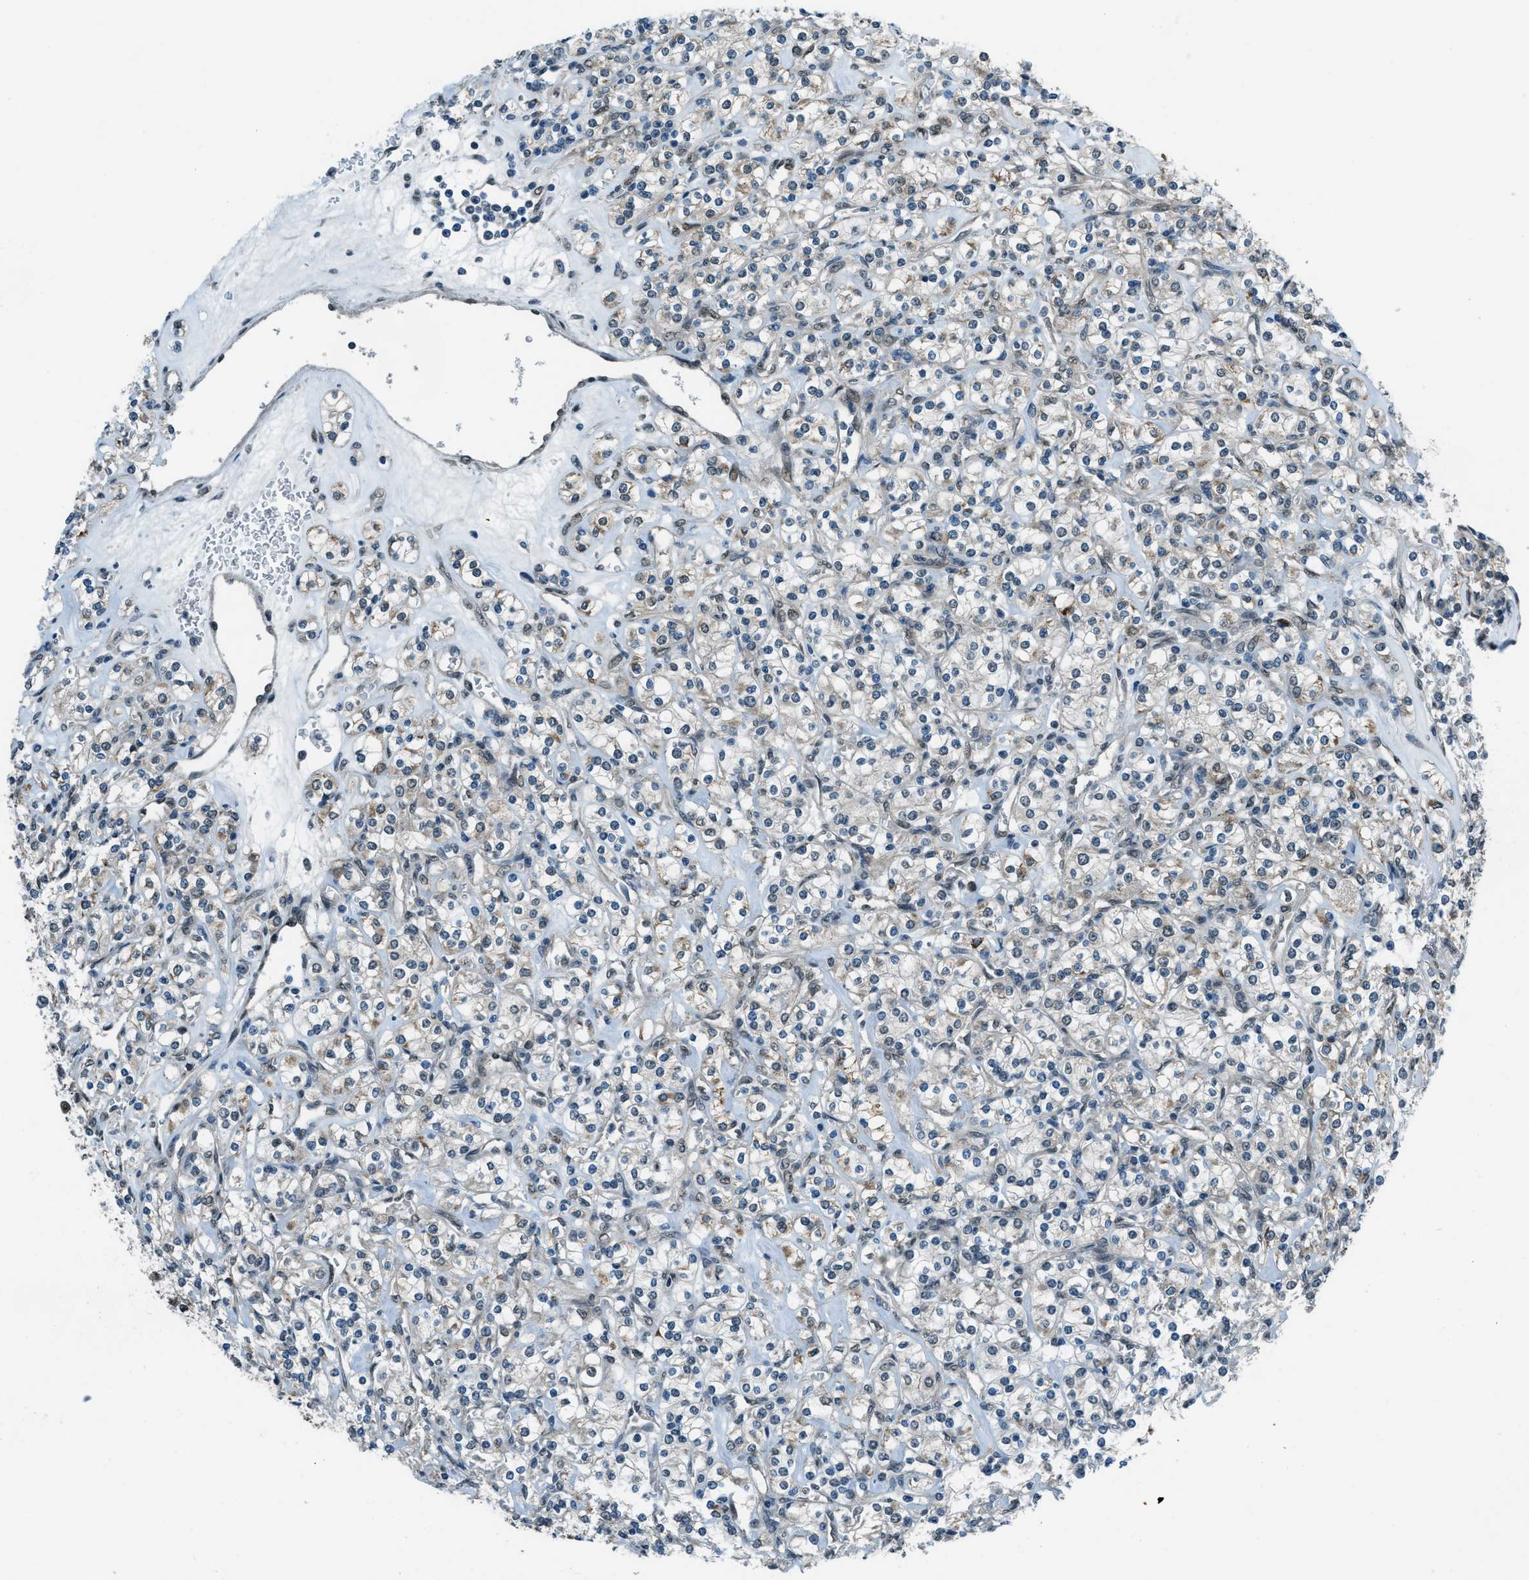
{"staining": {"intensity": "negative", "quantity": "none", "location": "none"}, "tissue": "renal cancer", "cell_type": "Tumor cells", "image_type": "cancer", "snomed": [{"axis": "morphology", "description": "Adenocarcinoma, NOS"}, {"axis": "topography", "description": "Kidney"}], "caption": "This photomicrograph is of adenocarcinoma (renal) stained with immunohistochemistry (IHC) to label a protein in brown with the nuclei are counter-stained blue. There is no expression in tumor cells. (Immunohistochemistry (ihc), brightfield microscopy, high magnification).", "gene": "NPEPL1", "patient": {"sex": "male", "age": 77}}